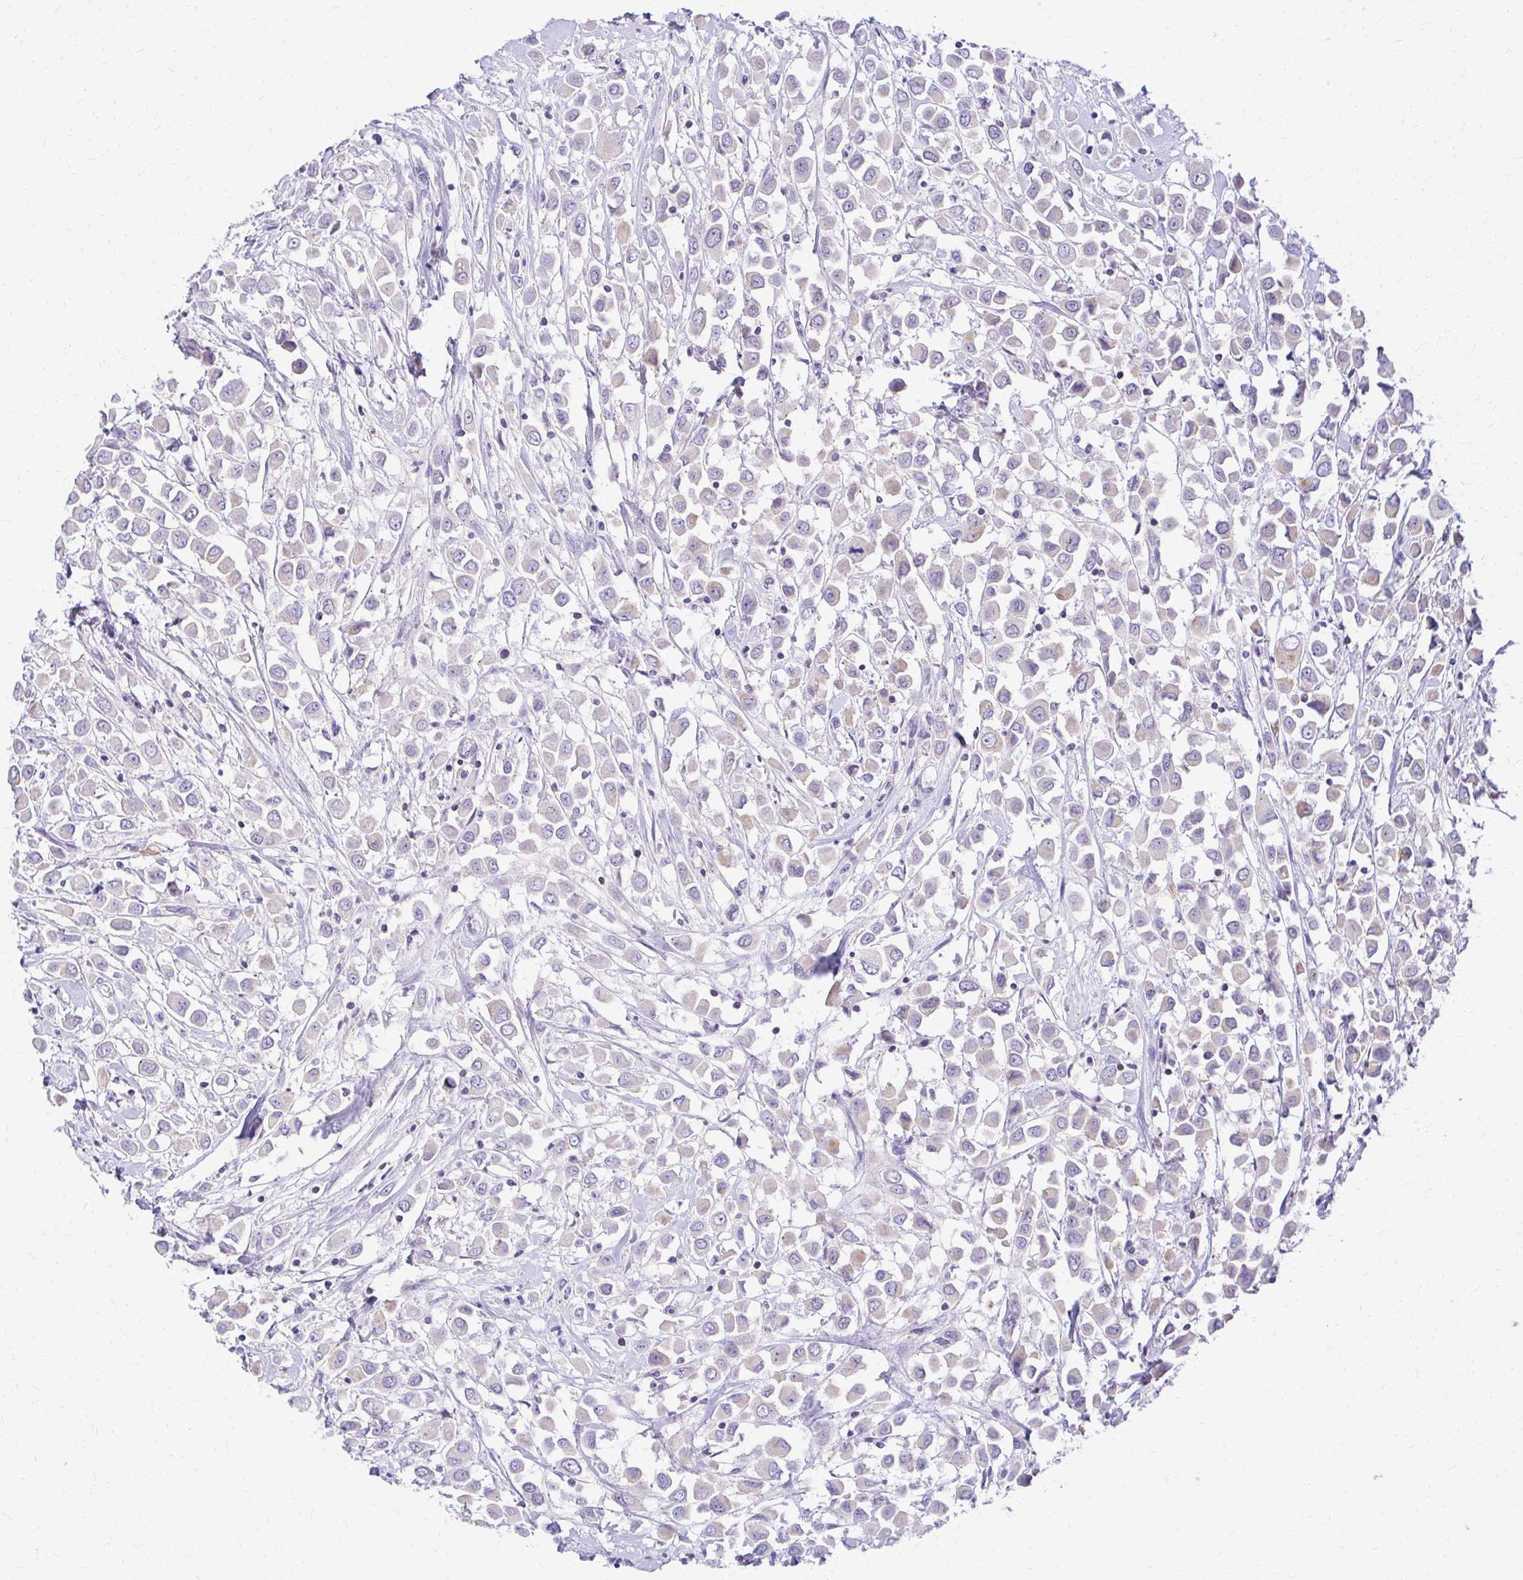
{"staining": {"intensity": "weak", "quantity": "<25%", "location": "cytoplasmic/membranous"}, "tissue": "breast cancer", "cell_type": "Tumor cells", "image_type": "cancer", "snomed": [{"axis": "morphology", "description": "Duct carcinoma"}, {"axis": "topography", "description": "Breast"}], "caption": "Tumor cells show no significant protein staining in breast intraductal carcinoma.", "gene": "RADIL", "patient": {"sex": "female", "age": 61}}